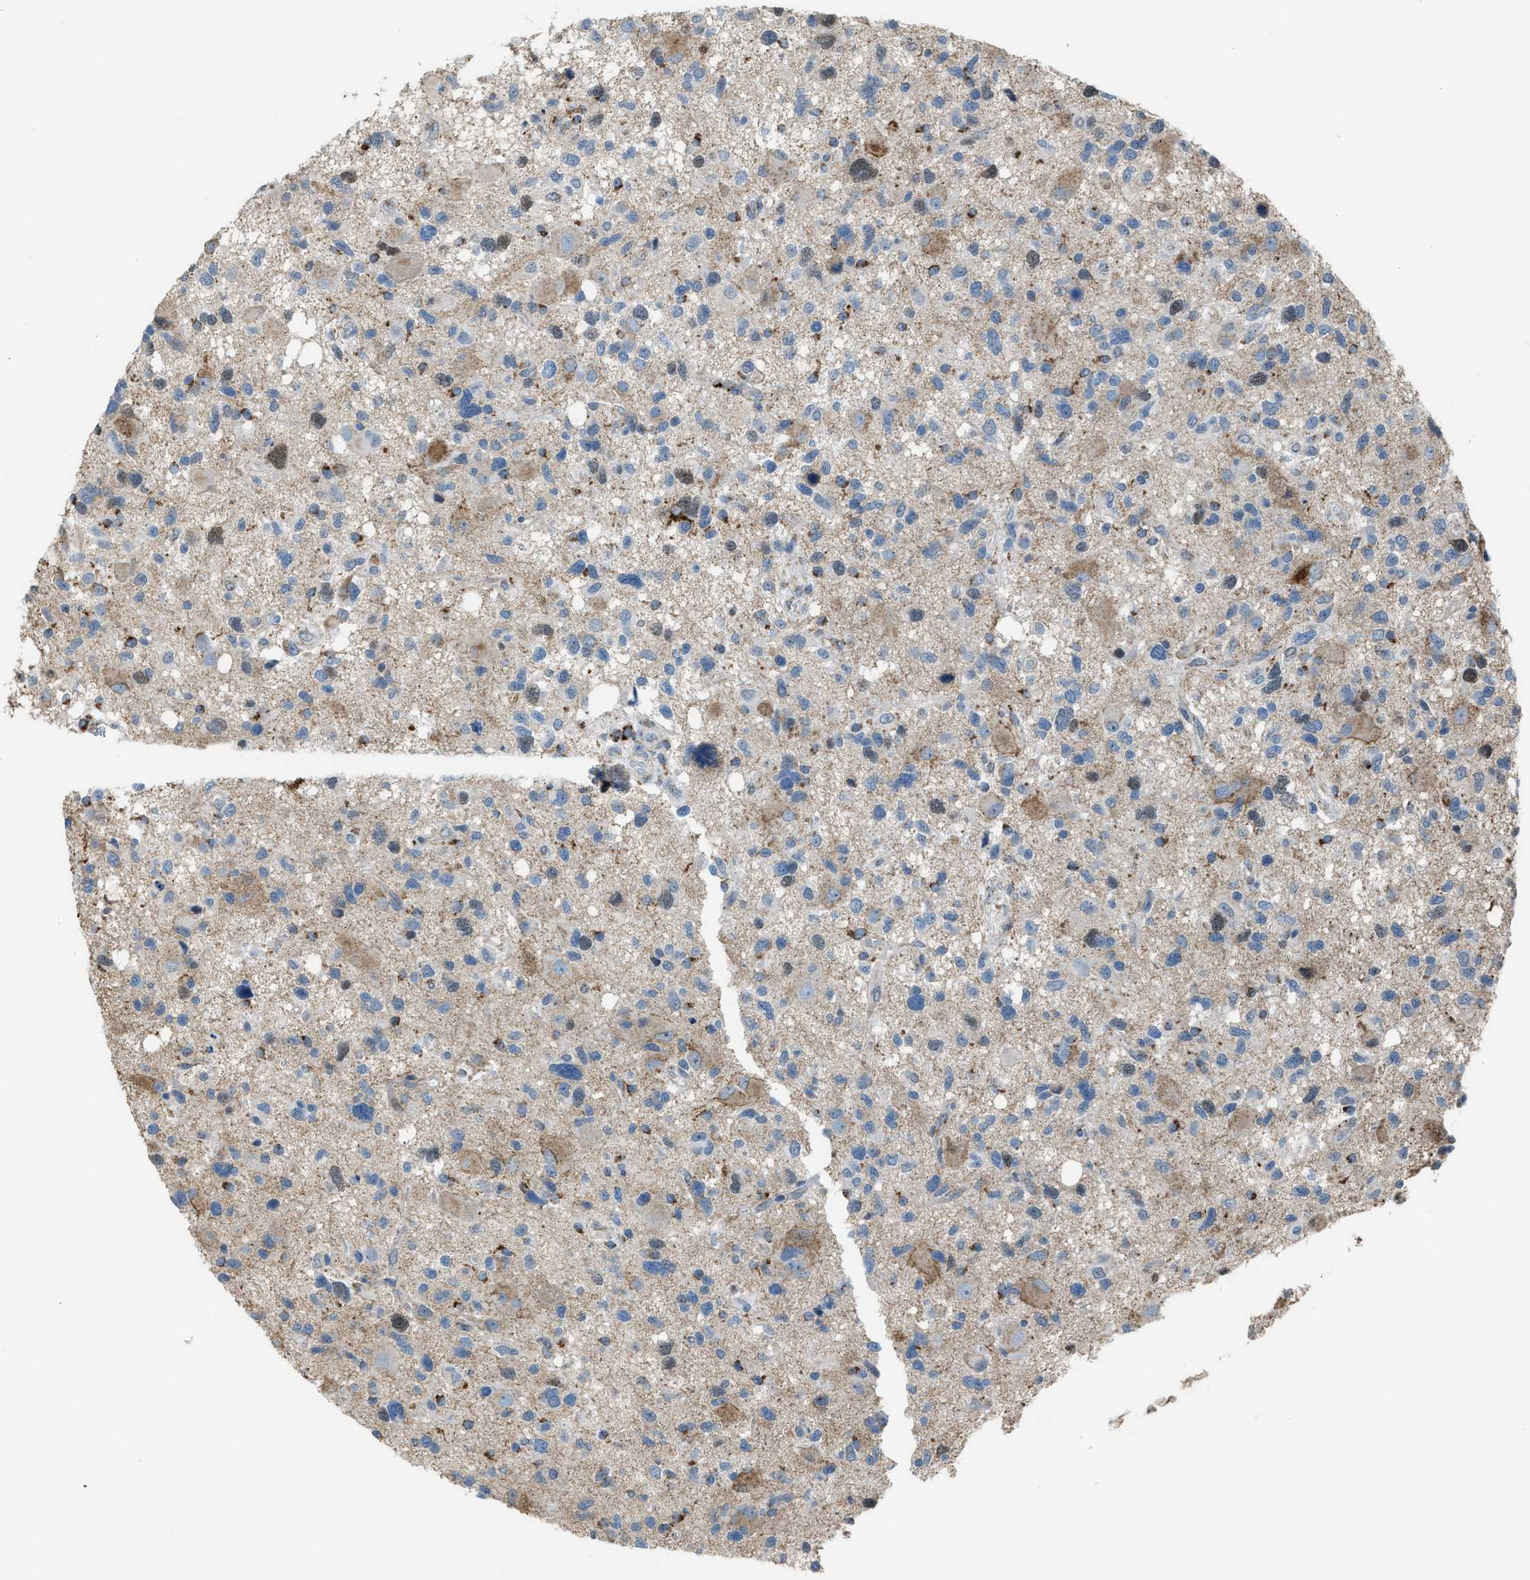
{"staining": {"intensity": "moderate", "quantity": "<25%", "location": "cytoplasmic/membranous"}, "tissue": "glioma", "cell_type": "Tumor cells", "image_type": "cancer", "snomed": [{"axis": "morphology", "description": "Glioma, malignant, High grade"}, {"axis": "topography", "description": "Brain"}], "caption": "Tumor cells exhibit low levels of moderate cytoplasmic/membranous positivity in about <25% of cells in human malignant glioma (high-grade). (IHC, brightfield microscopy, high magnification).", "gene": "SMIM20", "patient": {"sex": "male", "age": 33}}